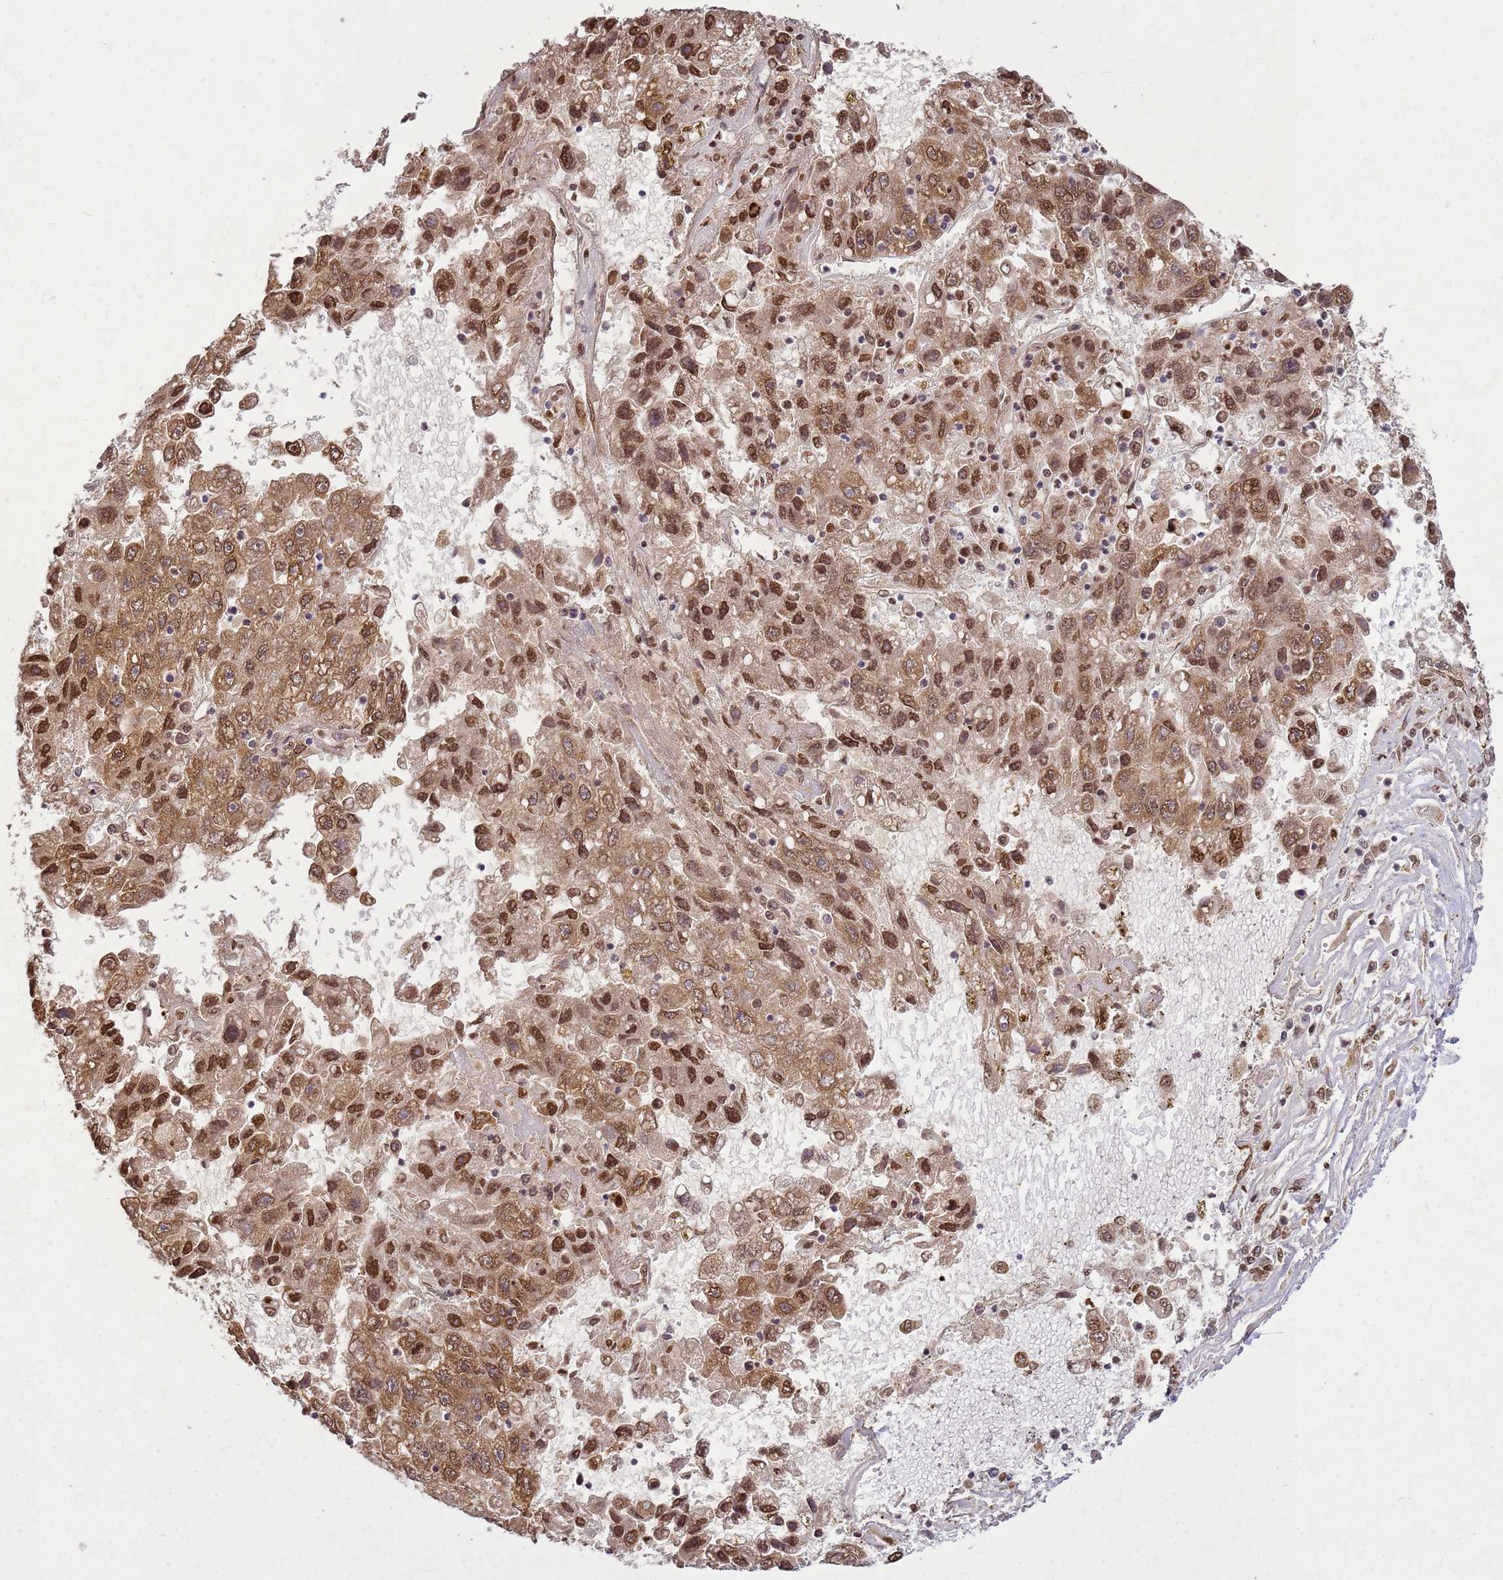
{"staining": {"intensity": "moderate", "quantity": ">75%", "location": "cytoplasmic/membranous,nuclear"}, "tissue": "liver cancer", "cell_type": "Tumor cells", "image_type": "cancer", "snomed": [{"axis": "morphology", "description": "Carcinoma, Hepatocellular, NOS"}, {"axis": "topography", "description": "Liver"}], "caption": "Liver cancer tissue reveals moderate cytoplasmic/membranous and nuclear positivity in about >75% of tumor cells The staining was performed using DAB (3,3'-diaminobenzidine) to visualize the protein expression in brown, while the nuclei were stained in blue with hematoxylin (Magnification: 20x).", "gene": "APEX1", "patient": {"sex": "male", "age": 49}}